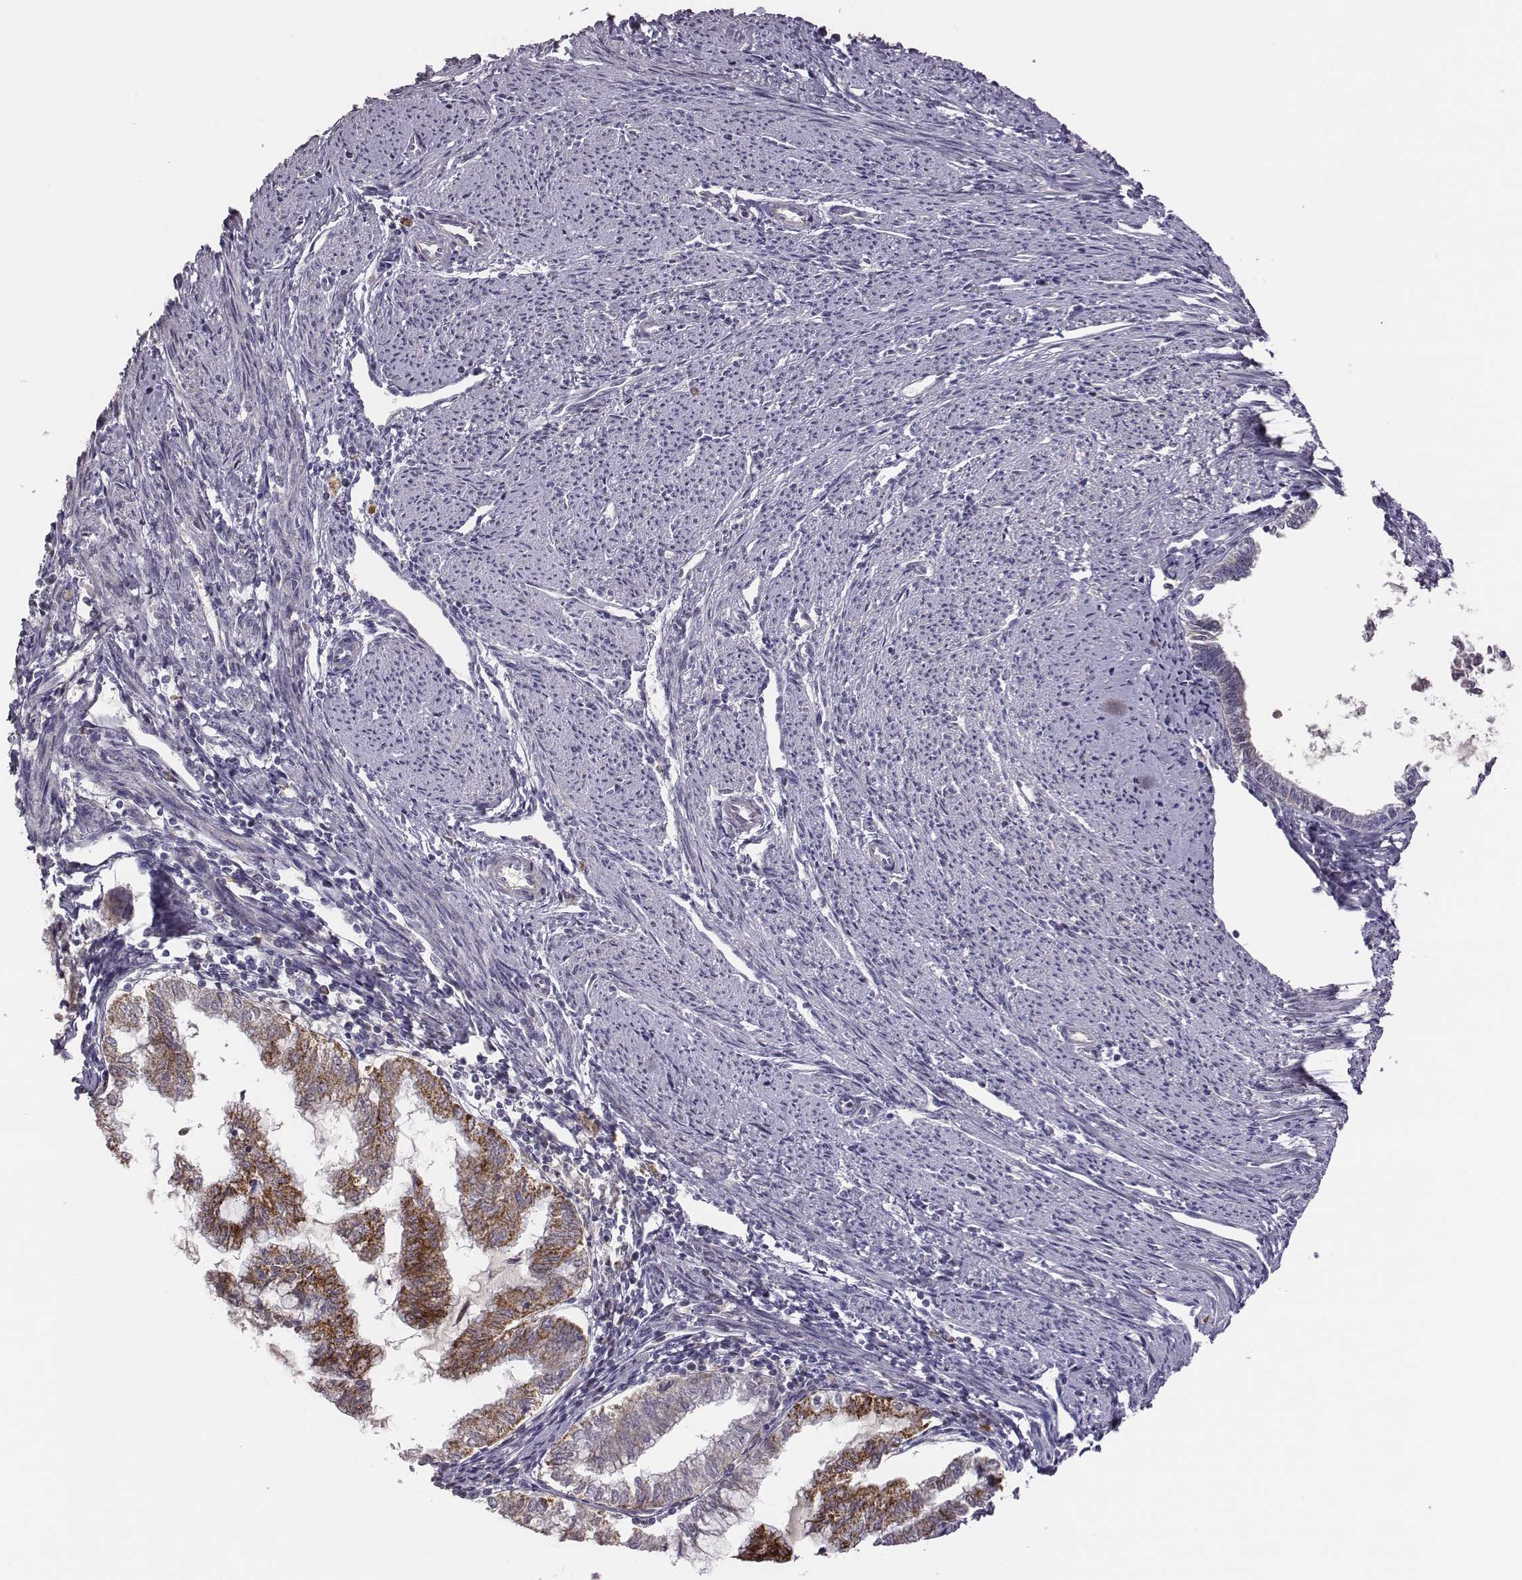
{"staining": {"intensity": "moderate", "quantity": "<25%", "location": "cytoplasmic/membranous"}, "tissue": "endometrial cancer", "cell_type": "Tumor cells", "image_type": "cancer", "snomed": [{"axis": "morphology", "description": "Adenocarcinoma, NOS"}, {"axis": "topography", "description": "Endometrium"}], "caption": "Adenocarcinoma (endometrial) was stained to show a protein in brown. There is low levels of moderate cytoplasmic/membranous expression in approximately <25% of tumor cells.", "gene": "KMO", "patient": {"sex": "female", "age": 79}}